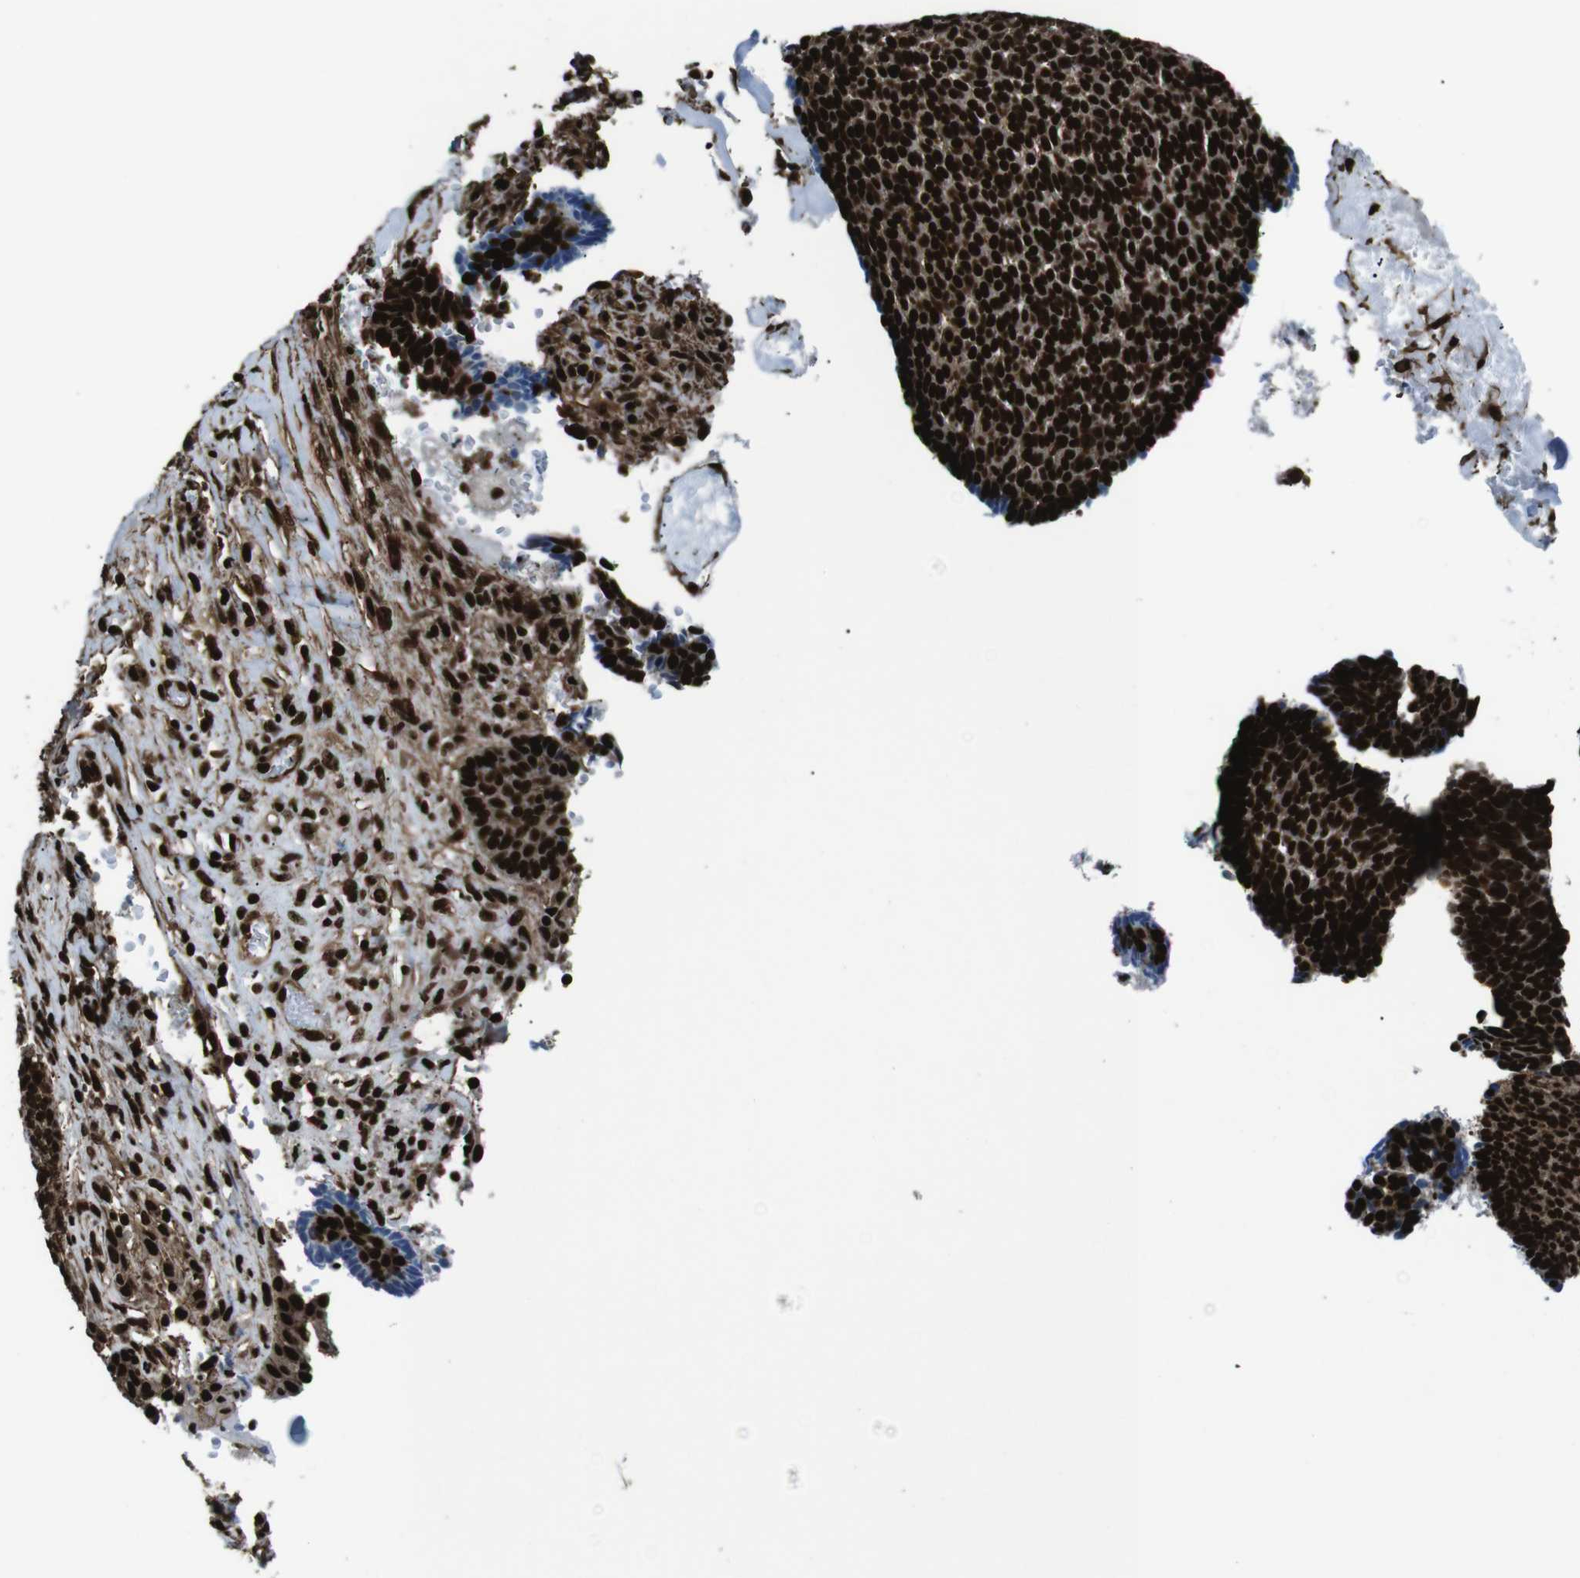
{"staining": {"intensity": "strong", "quantity": ">75%", "location": "nuclear"}, "tissue": "skin cancer", "cell_type": "Tumor cells", "image_type": "cancer", "snomed": [{"axis": "morphology", "description": "Basal cell carcinoma"}, {"axis": "topography", "description": "Skin"}], "caption": "Strong nuclear positivity is present in about >75% of tumor cells in basal cell carcinoma (skin).", "gene": "HNRNPU", "patient": {"sex": "male", "age": 84}}